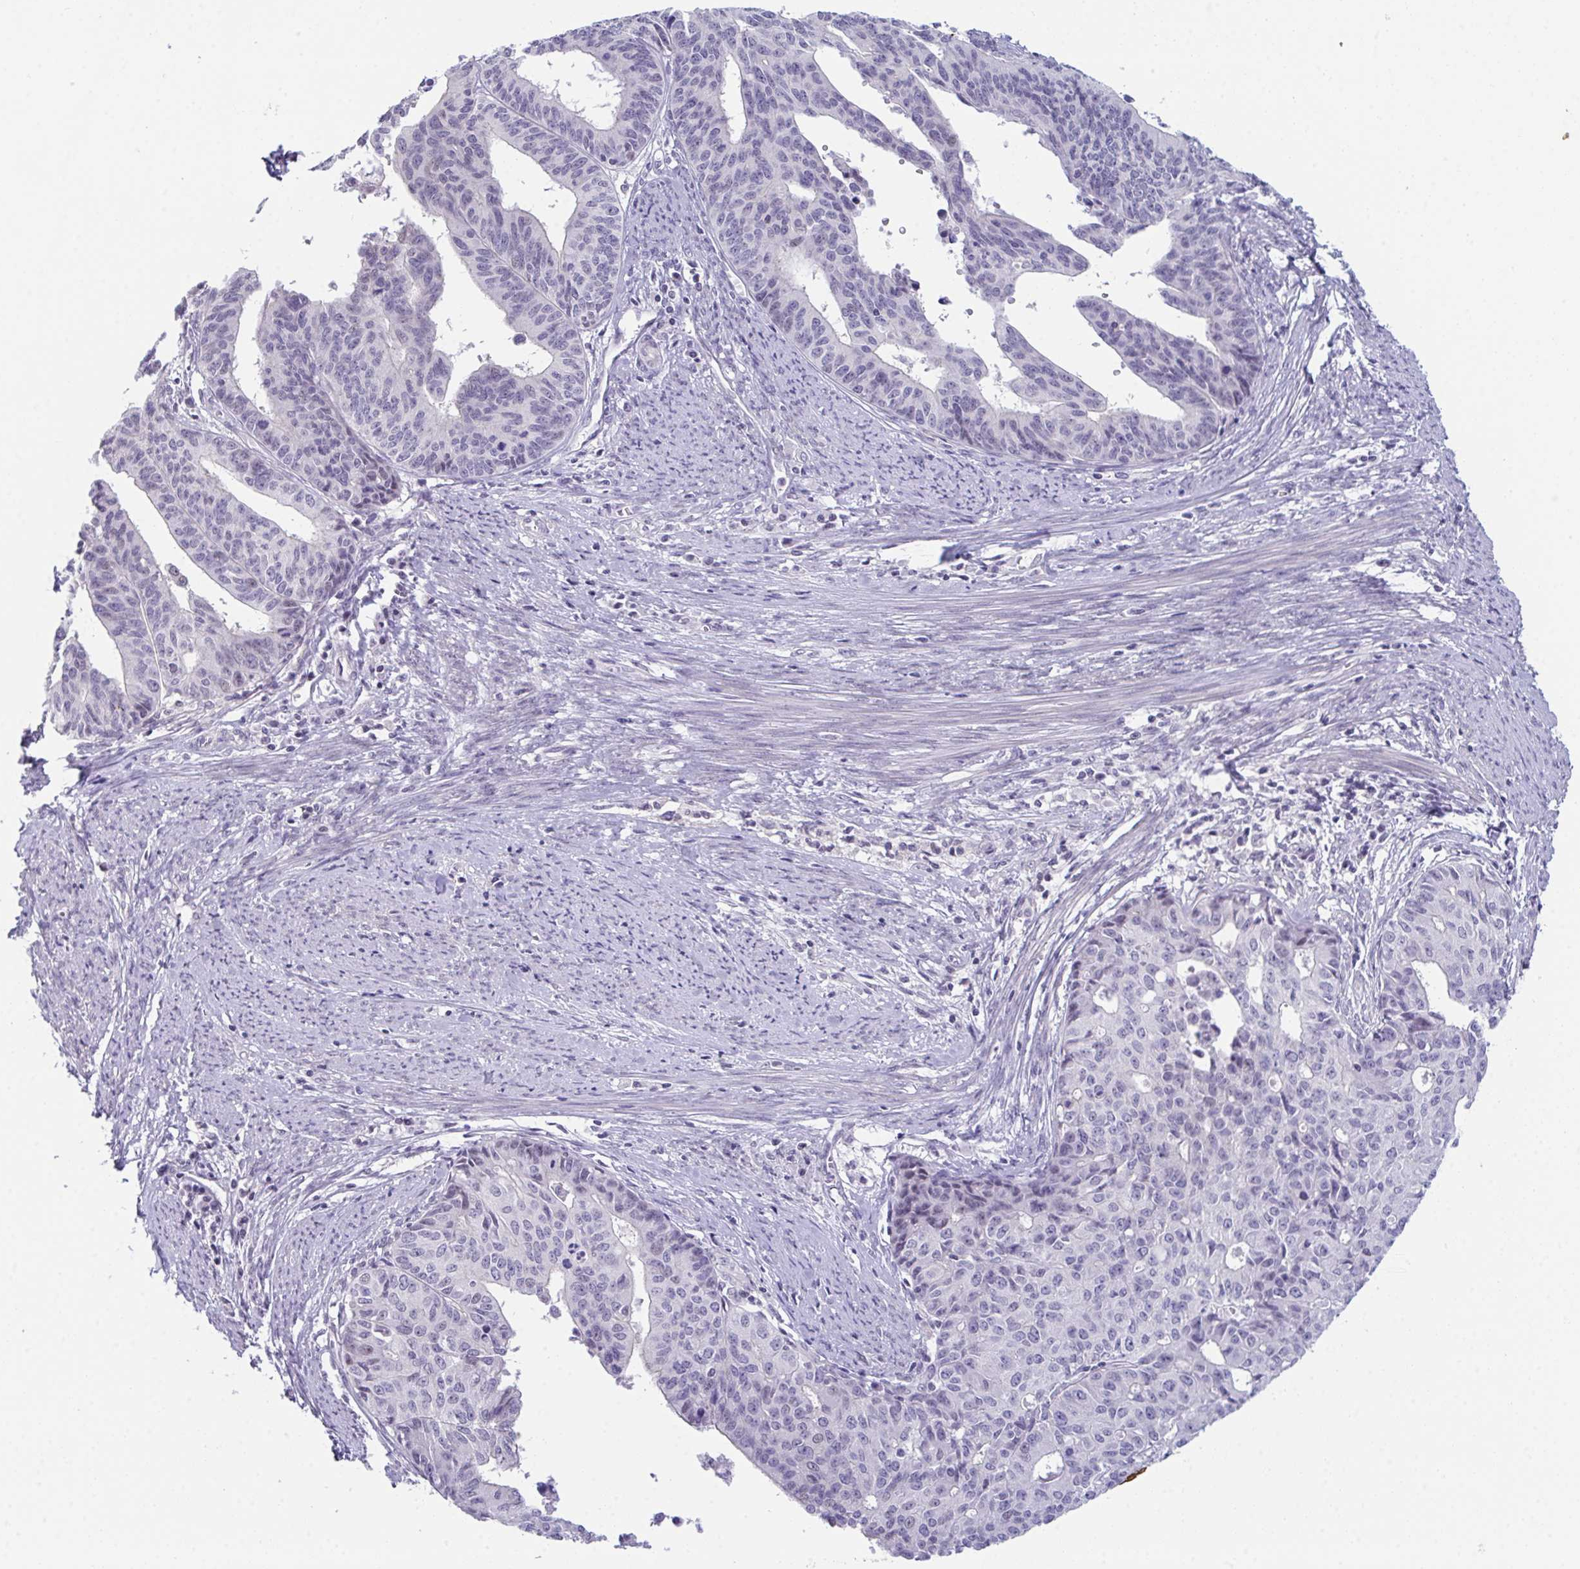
{"staining": {"intensity": "negative", "quantity": "none", "location": "none"}, "tissue": "endometrial cancer", "cell_type": "Tumor cells", "image_type": "cancer", "snomed": [{"axis": "morphology", "description": "Adenocarcinoma, NOS"}, {"axis": "topography", "description": "Endometrium"}], "caption": "A histopathology image of endometrial cancer (adenocarcinoma) stained for a protein exhibits no brown staining in tumor cells. The staining was performed using DAB to visualize the protein expression in brown, while the nuclei were stained in blue with hematoxylin (Magnification: 20x).", "gene": "ATP6V0D2", "patient": {"sex": "female", "age": 65}}